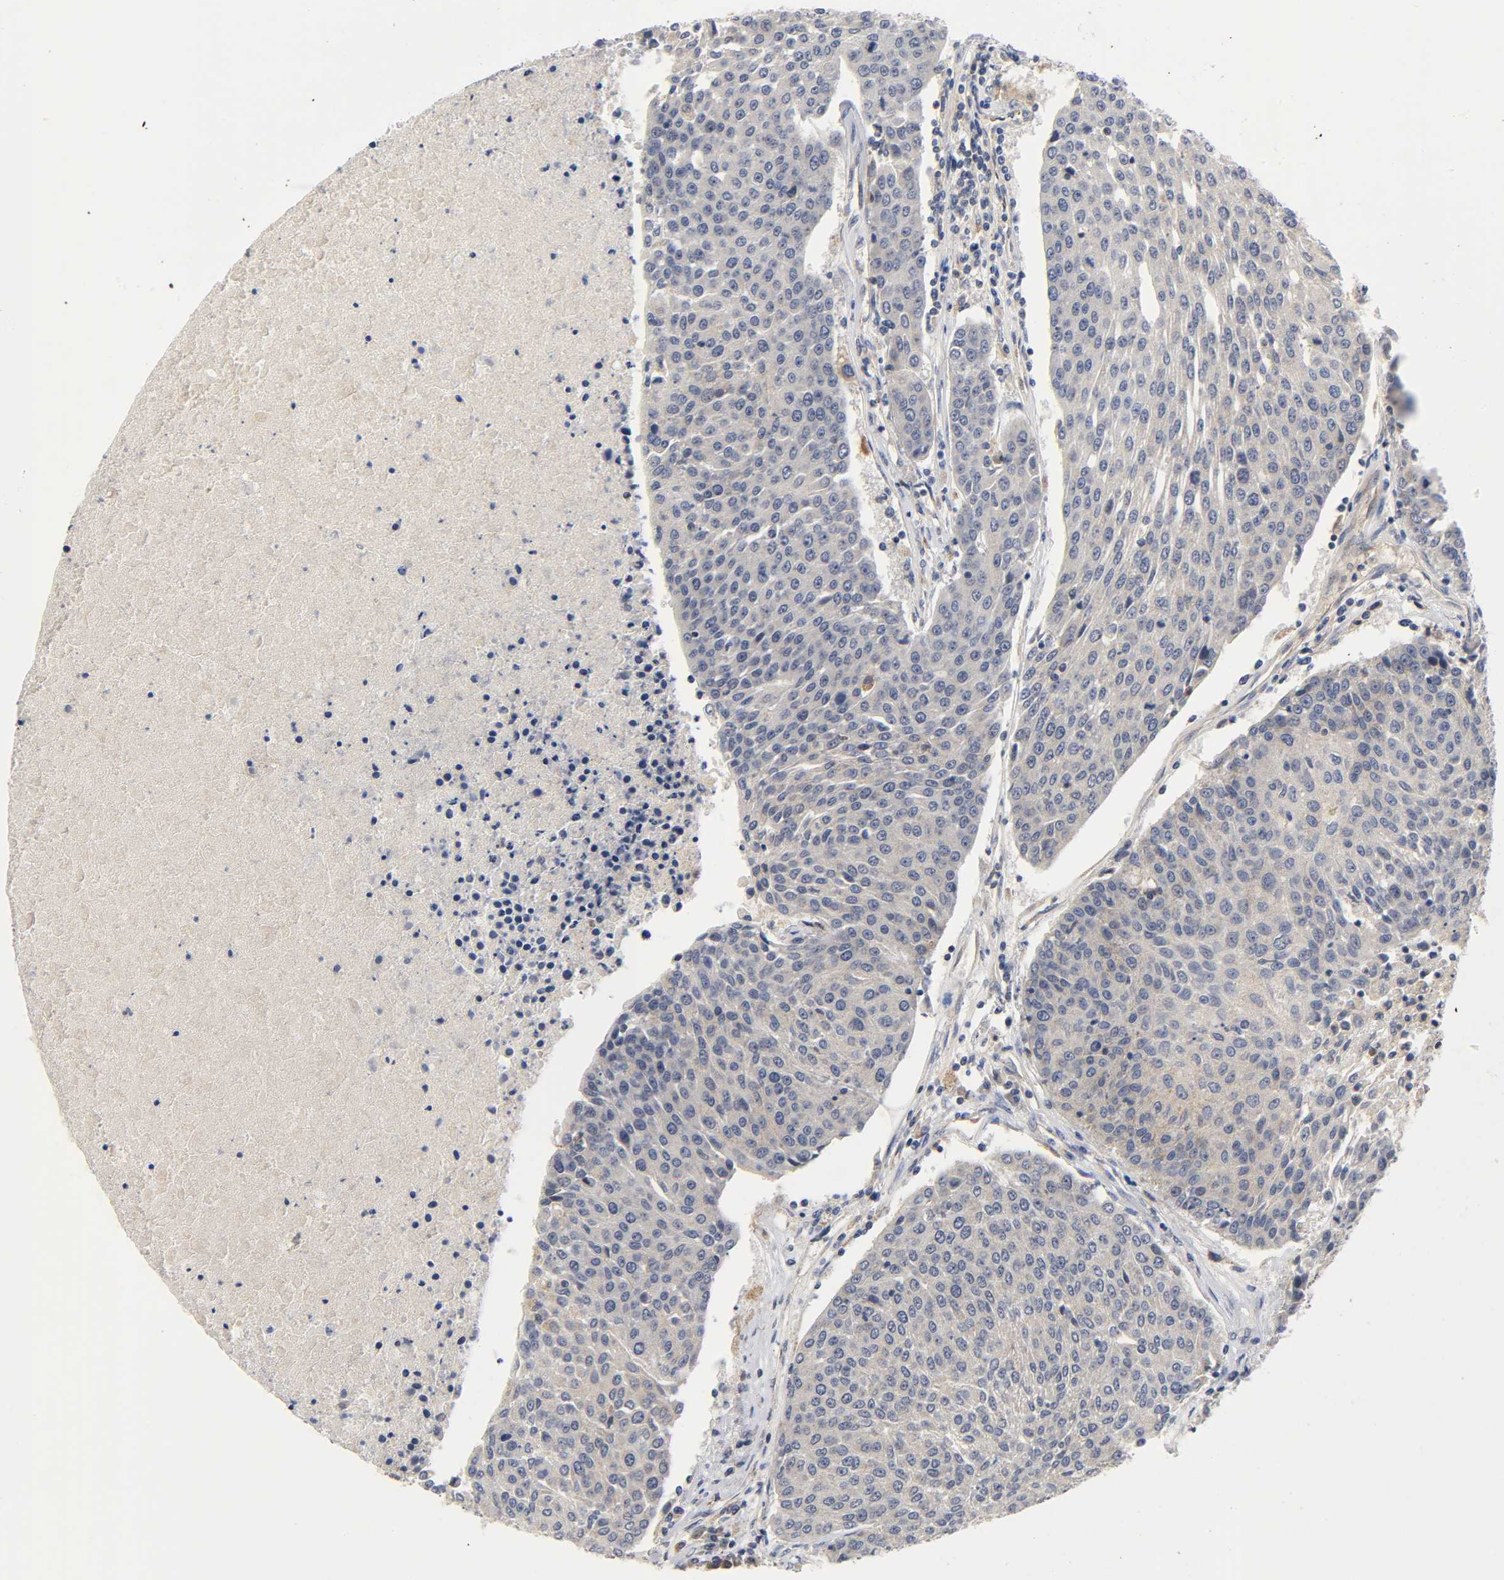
{"staining": {"intensity": "negative", "quantity": "none", "location": "none"}, "tissue": "urothelial cancer", "cell_type": "Tumor cells", "image_type": "cancer", "snomed": [{"axis": "morphology", "description": "Urothelial carcinoma, High grade"}, {"axis": "topography", "description": "Urinary bladder"}], "caption": "This is a photomicrograph of immunohistochemistry staining of high-grade urothelial carcinoma, which shows no positivity in tumor cells.", "gene": "NRP1", "patient": {"sex": "female", "age": 85}}